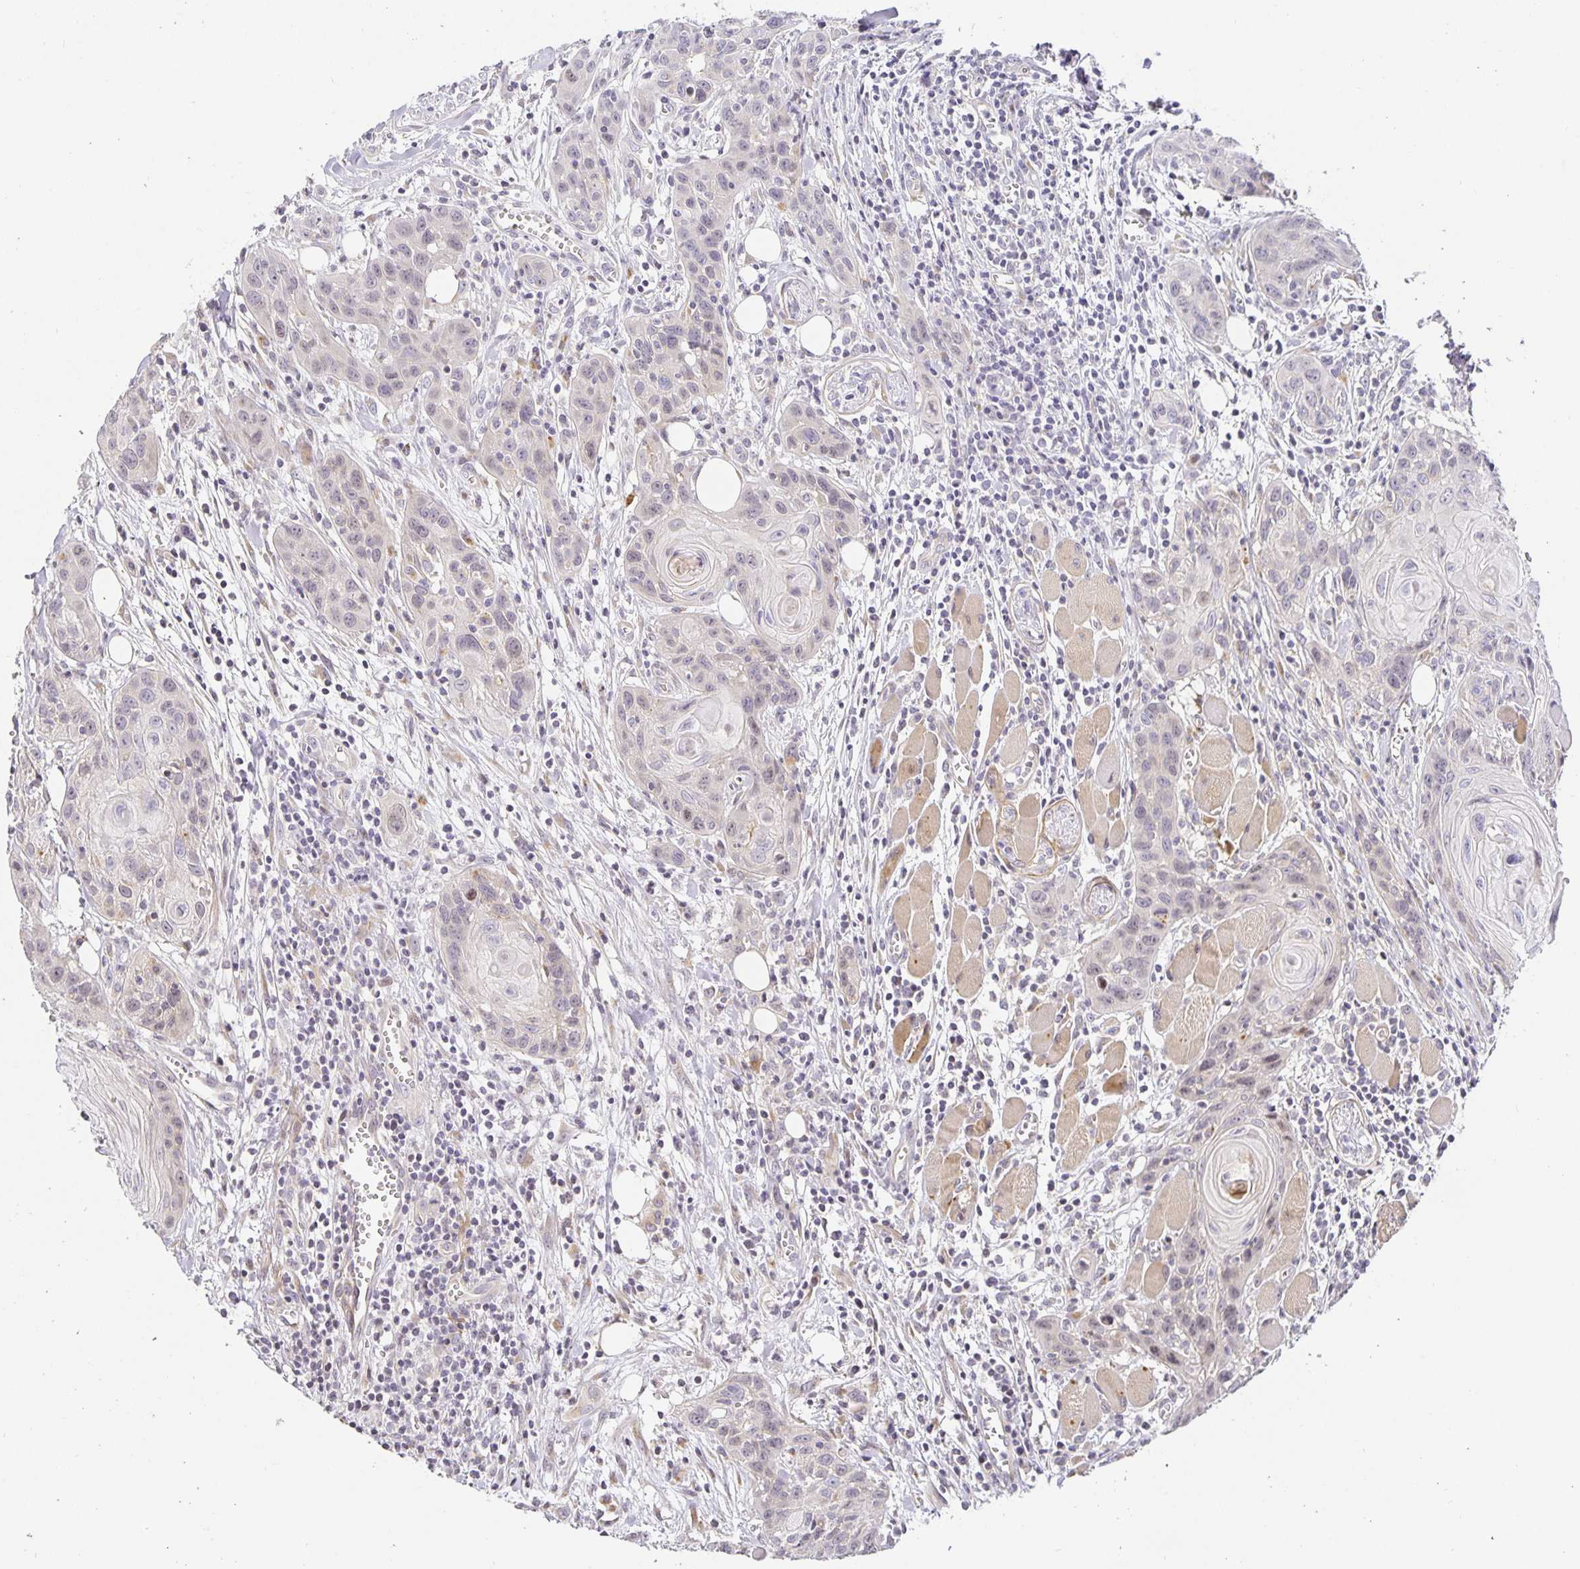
{"staining": {"intensity": "negative", "quantity": "none", "location": "none"}, "tissue": "head and neck cancer", "cell_type": "Tumor cells", "image_type": "cancer", "snomed": [{"axis": "morphology", "description": "Squamous cell carcinoma, NOS"}, {"axis": "topography", "description": "Oral tissue"}, {"axis": "topography", "description": "Head-Neck"}], "caption": "IHC histopathology image of neoplastic tissue: human squamous cell carcinoma (head and neck) stained with DAB shows no significant protein staining in tumor cells.", "gene": "TJP3", "patient": {"sex": "male", "age": 58}}